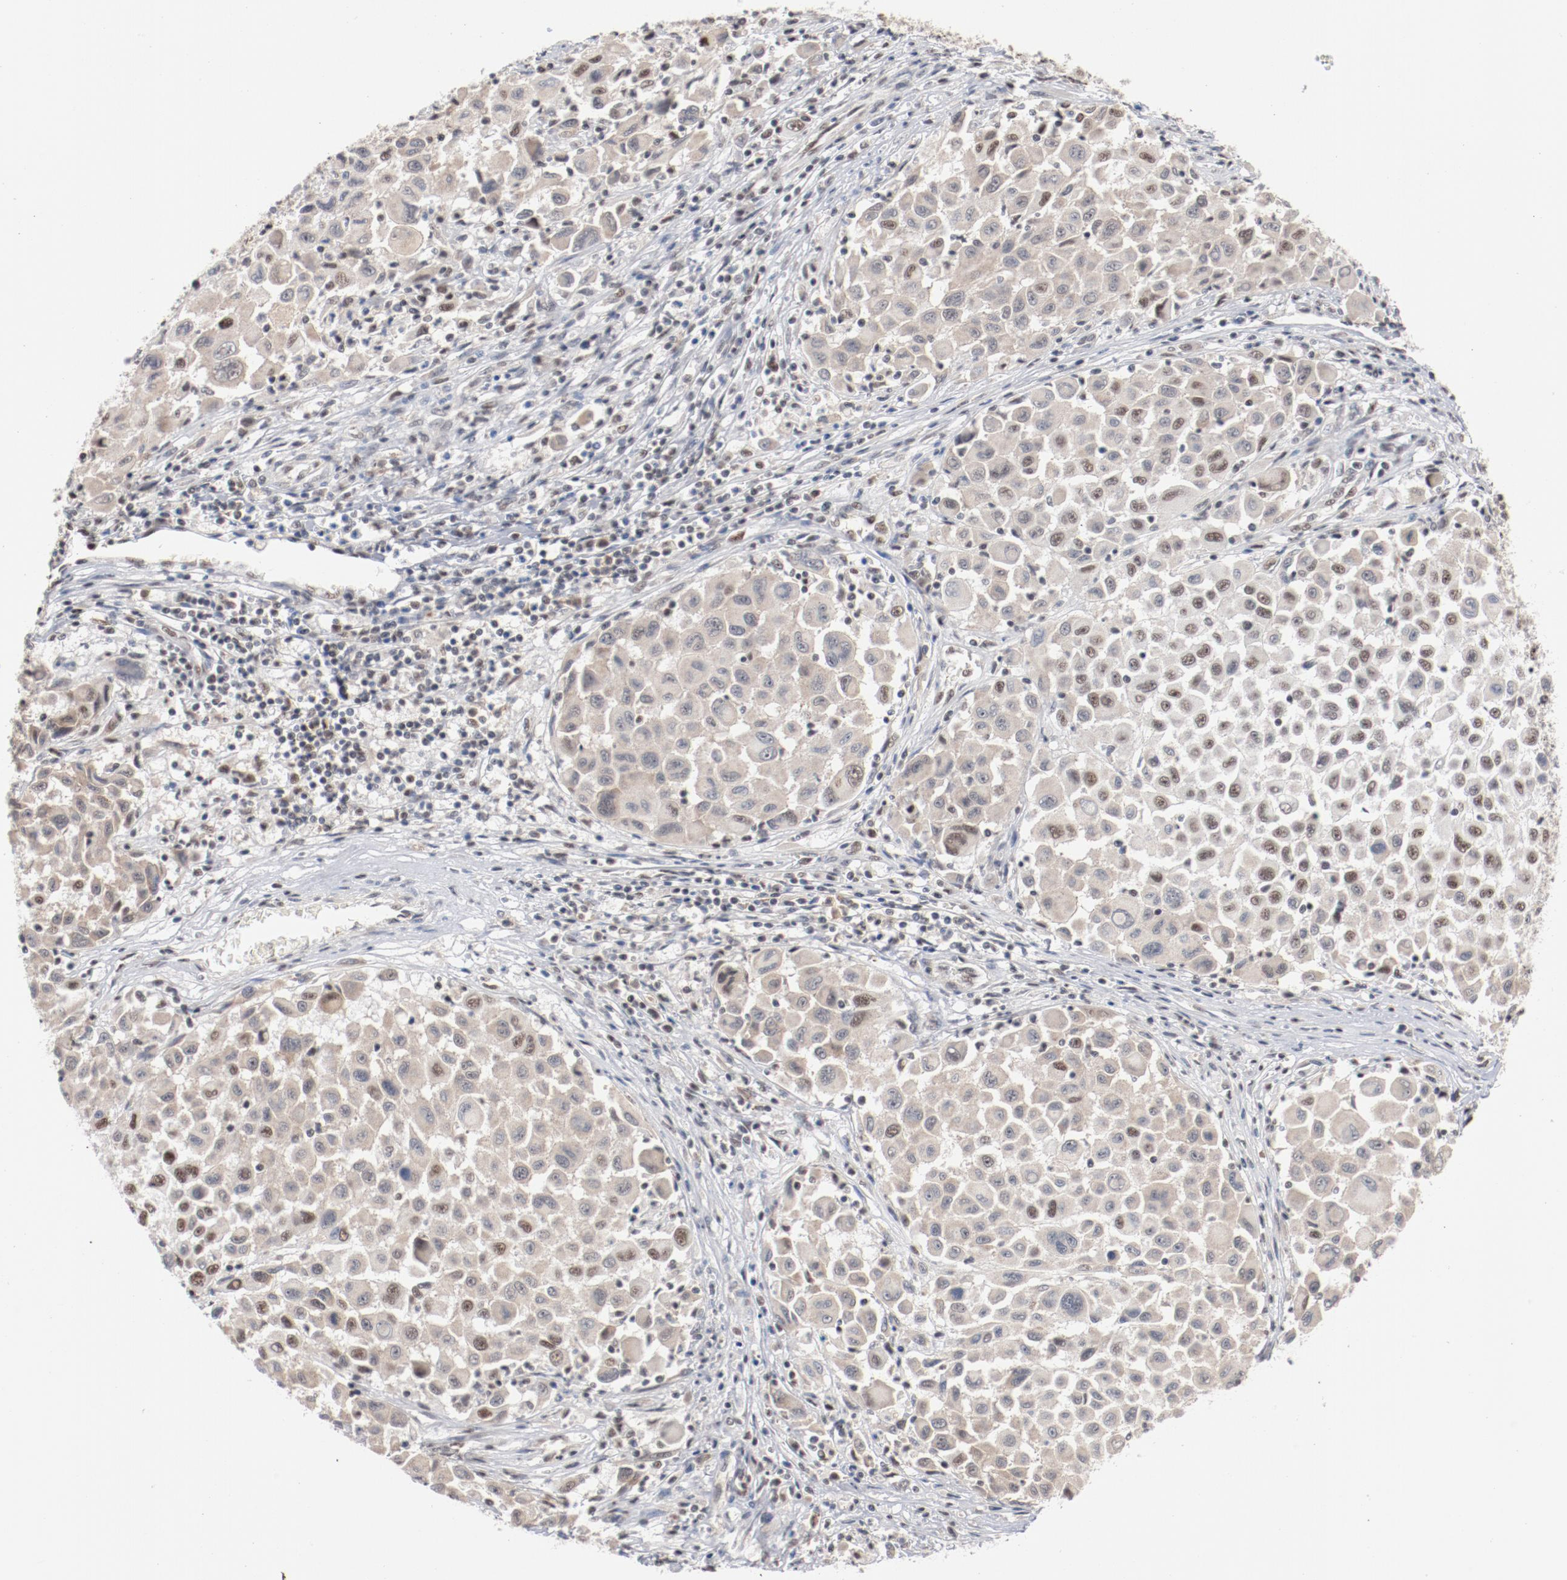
{"staining": {"intensity": "weak", "quantity": "25%-75%", "location": "cytoplasmic/membranous,nuclear"}, "tissue": "melanoma", "cell_type": "Tumor cells", "image_type": "cancer", "snomed": [{"axis": "morphology", "description": "Malignant melanoma, Metastatic site"}, {"axis": "topography", "description": "Lymph node"}], "caption": "DAB (3,3'-diaminobenzidine) immunohistochemical staining of human melanoma displays weak cytoplasmic/membranous and nuclear protein staining in about 25%-75% of tumor cells.", "gene": "BUB3", "patient": {"sex": "male", "age": 61}}